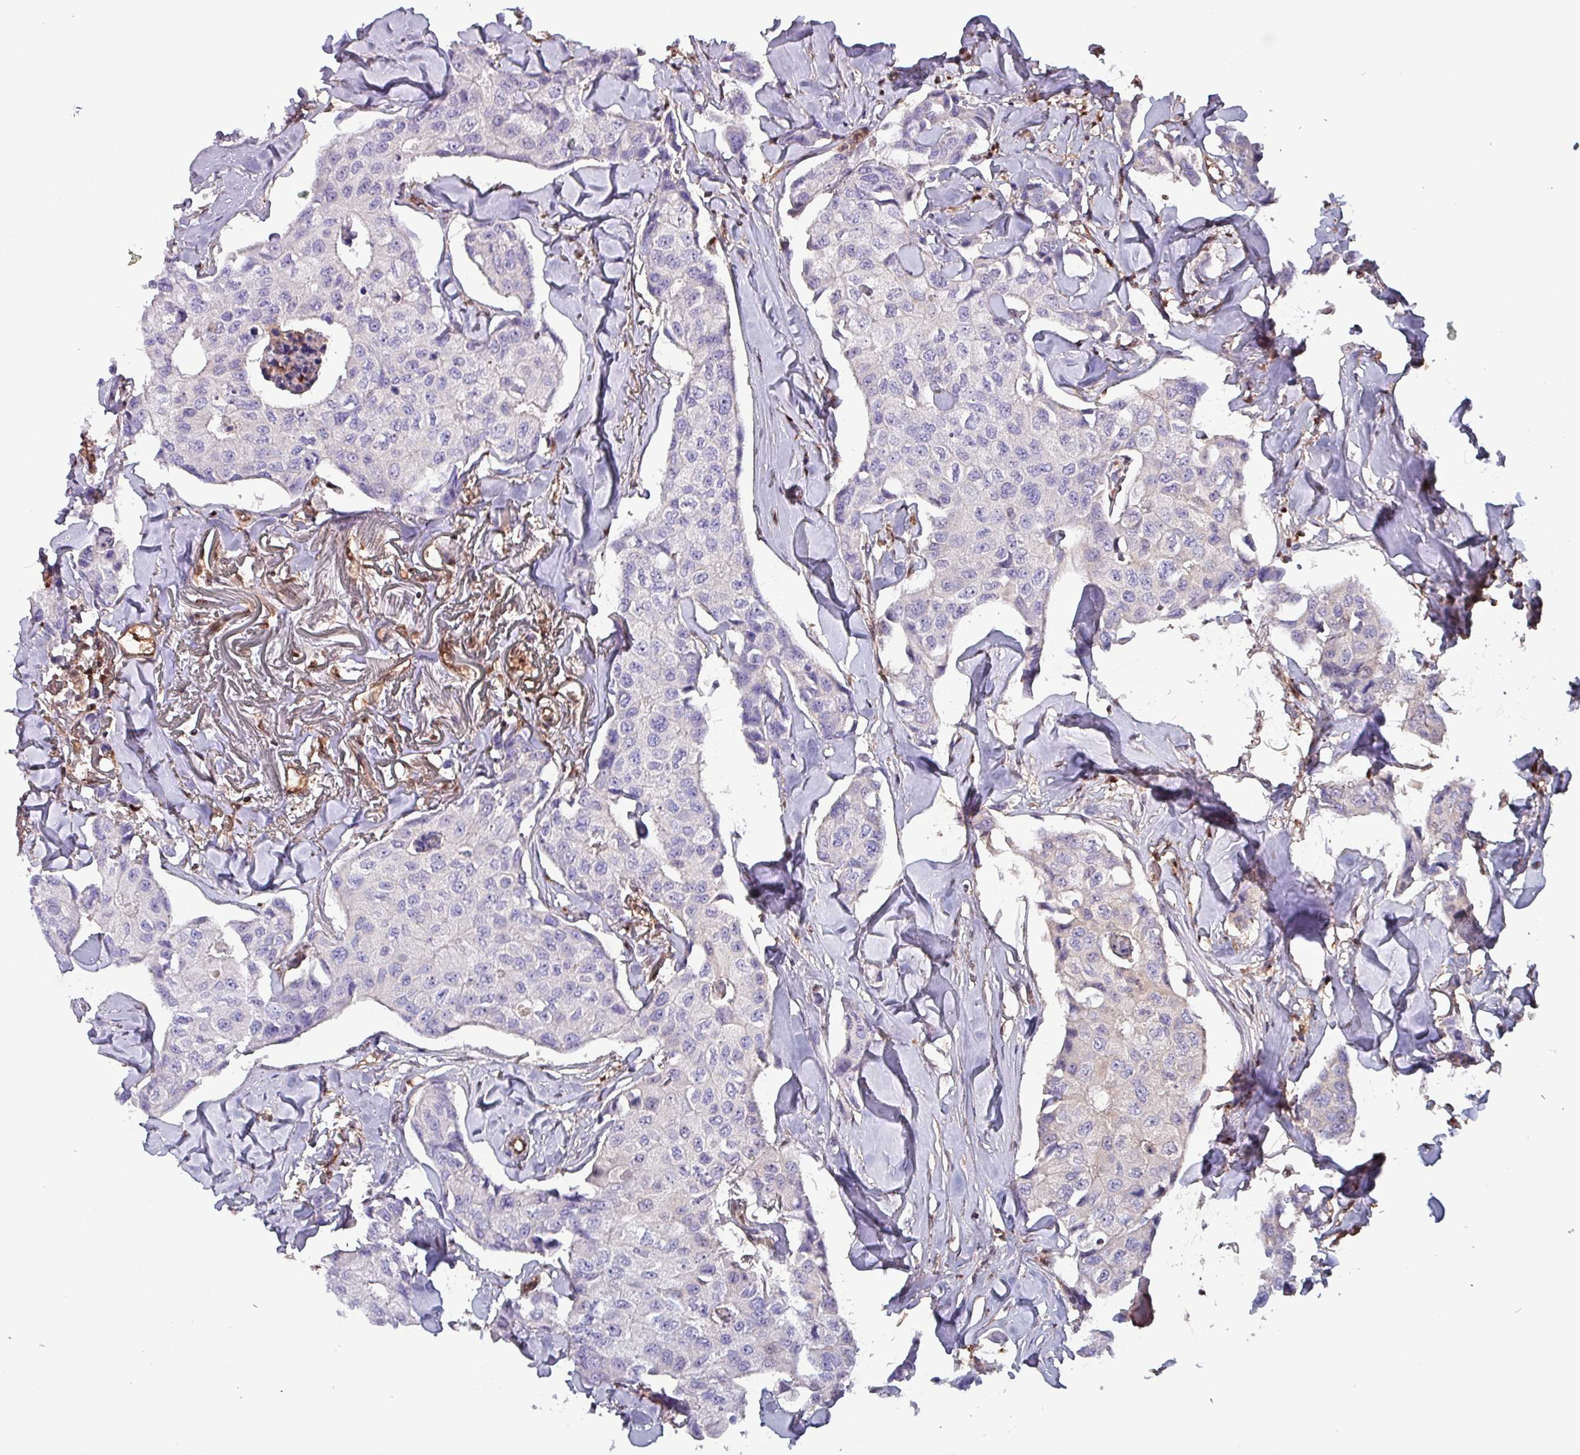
{"staining": {"intensity": "negative", "quantity": "none", "location": "none"}, "tissue": "breast cancer", "cell_type": "Tumor cells", "image_type": "cancer", "snomed": [{"axis": "morphology", "description": "Duct carcinoma"}, {"axis": "topography", "description": "Breast"}], "caption": "This is an immunohistochemistry micrograph of human infiltrating ductal carcinoma (breast). There is no expression in tumor cells.", "gene": "PSMB8", "patient": {"sex": "female", "age": 80}}